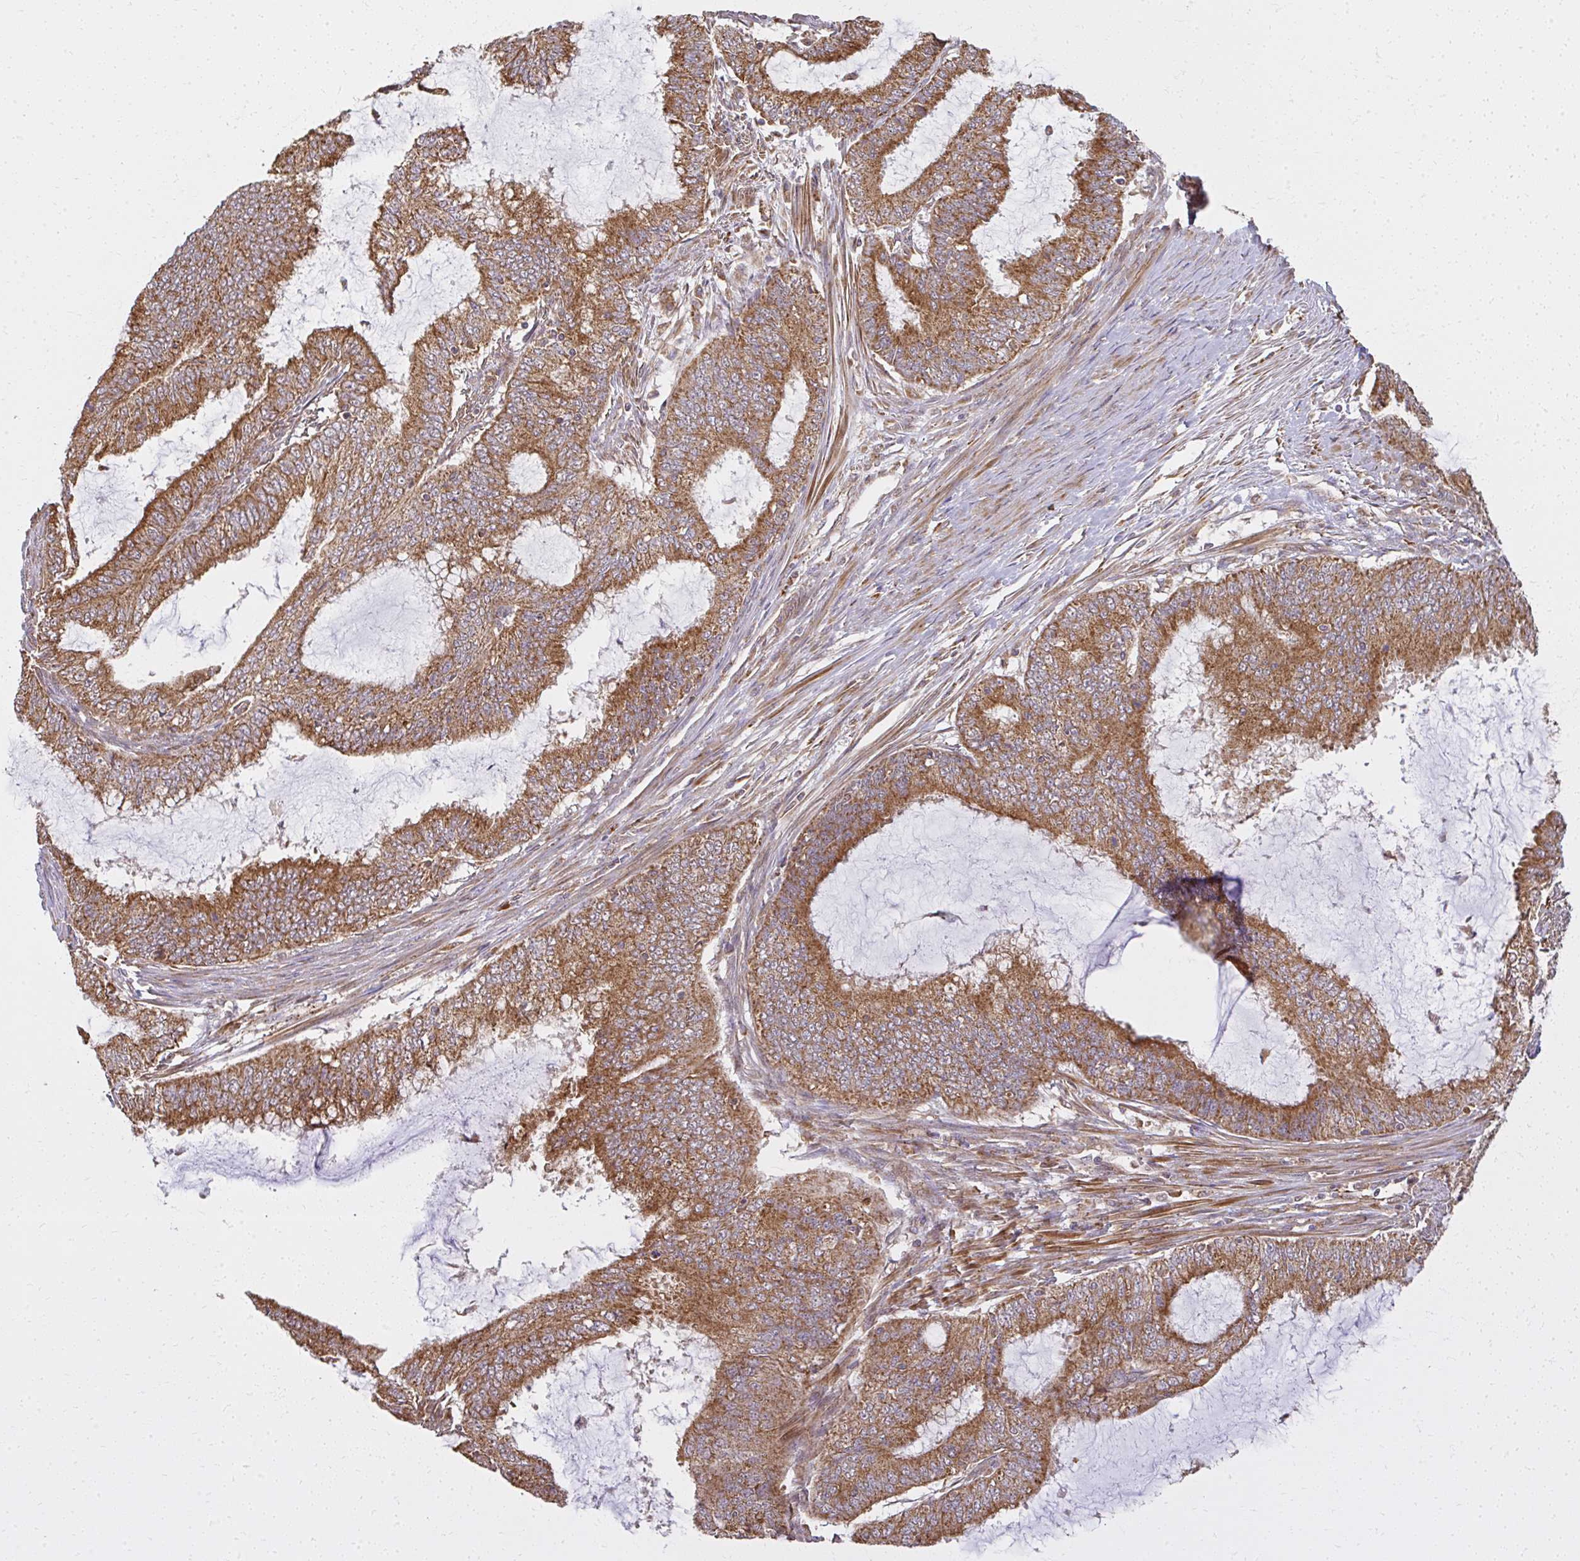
{"staining": {"intensity": "moderate", "quantity": ">75%", "location": "cytoplasmic/membranous"}, "tissue": "endometrial cancer", "cell_type": "Tumor cells", "image_type": "cancer", "snomed": [{"axis": "morphology", "description": "Adenocarcinoma, NOS"}, {"axis": "topography", "description": "Endometrium"}], "caption": "High-power microscopy captured an immunohistochemistry (IHC) histopathology image of endometrial cancer, revealing moderate cytoplasmic/membranous expression in approximately >75% of tumor cells. (DAB (3,3'-diaminobenzidine) = brown stain, brightfield microscopy at high magnification).", "gene": "GNS", "patient": {"sex": "female", "age": 51}}